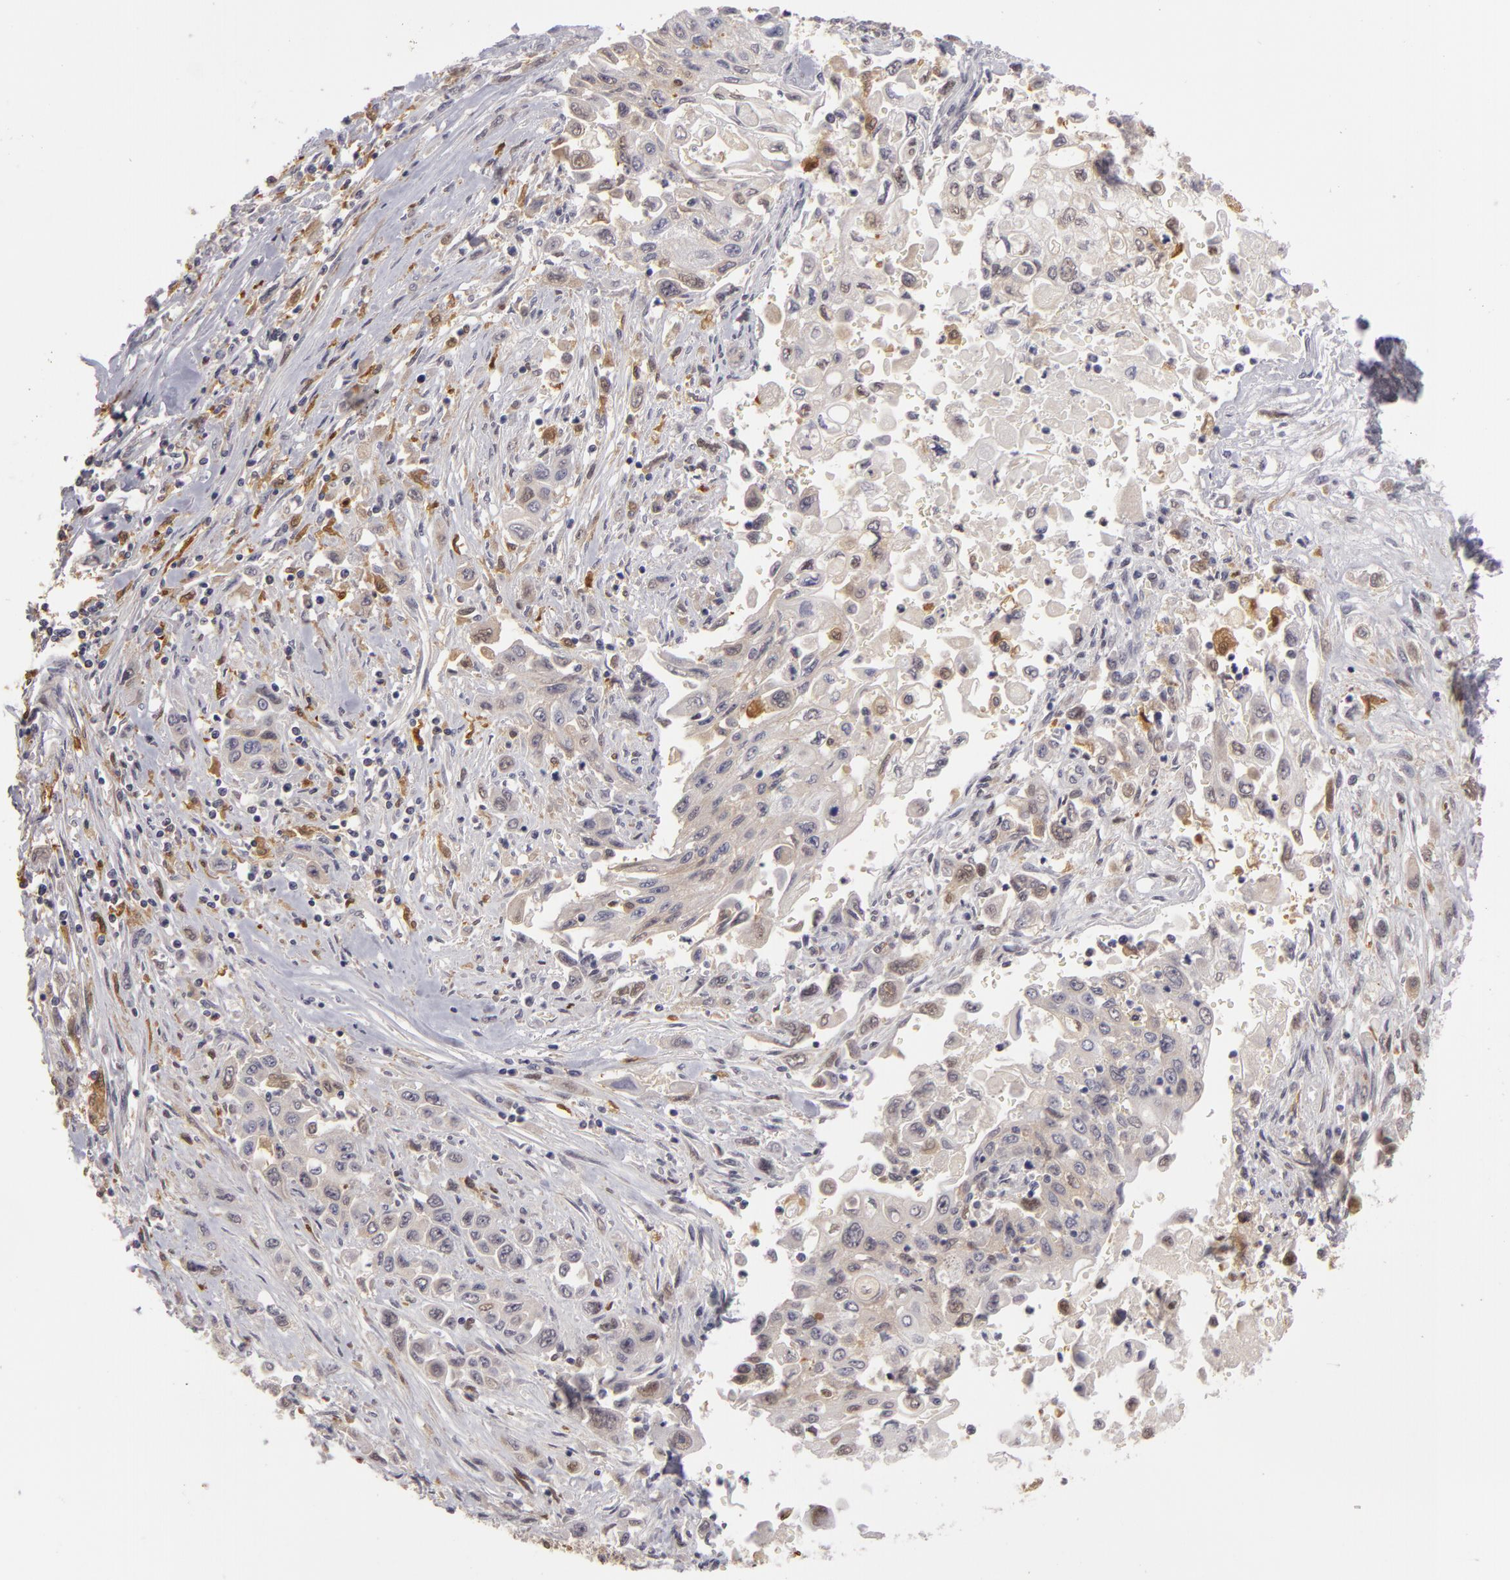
{"staining": {"intensity": "weak", "quantity": "<25%", "location": "cytoplasmic/membranous"}, "tissue": "pancreatic cancer", "cell_type": "Tumor cells", "image_type": "cancer", "snomed": [{"axis": "morphology", "description": "Adenocarcinoma, NOS"}, {"axis": "topography", "description": "Pancreas"}], "caption": "High magnification brightfield microscopy of adenocarcinoma (pancreatic) stained with DAB (brown) and counterstained with hematoxylin (blue): tumor cells show no significant staining.", "gene": "GNPDA1", "patient": {"sex": "male", "age": 70}}